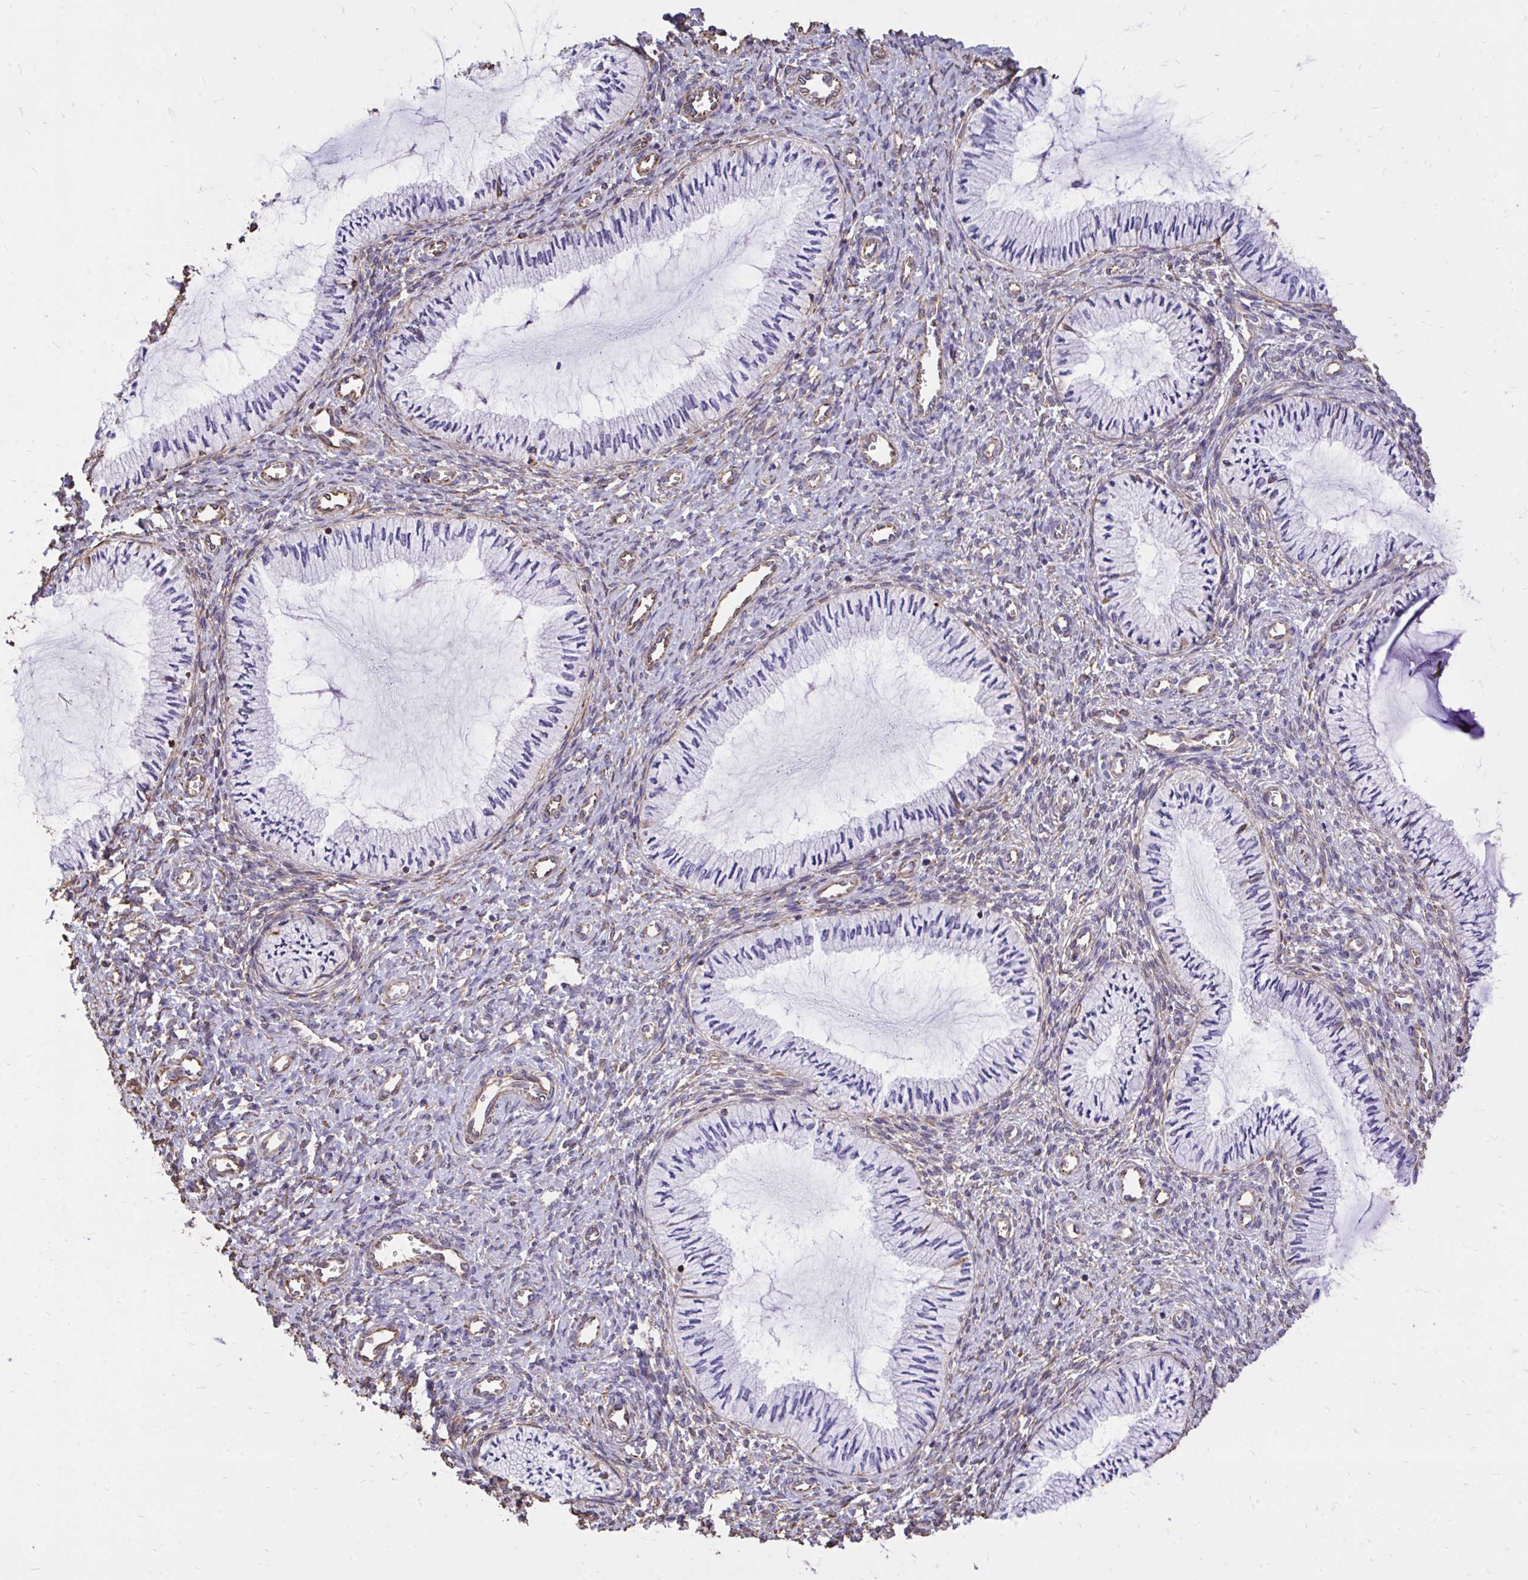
{"staining": {"intensity": "negative", "quantity": "none", "location": "none"}, "tissue": "cervix", "cell_type": "Glandular cells", "image_type": "normal", "snomed": [{"axis": "morphology", "description": "Normal tissue, NOS"}, {"axis": "topography", "description": "Cervix"}], "caption": "Immunohistochemical staining of unremarkable human cervix reveals no significant expression in glandular cells.", "gene": "RNF103", "patient": {"sex": "female", "age": 24}}